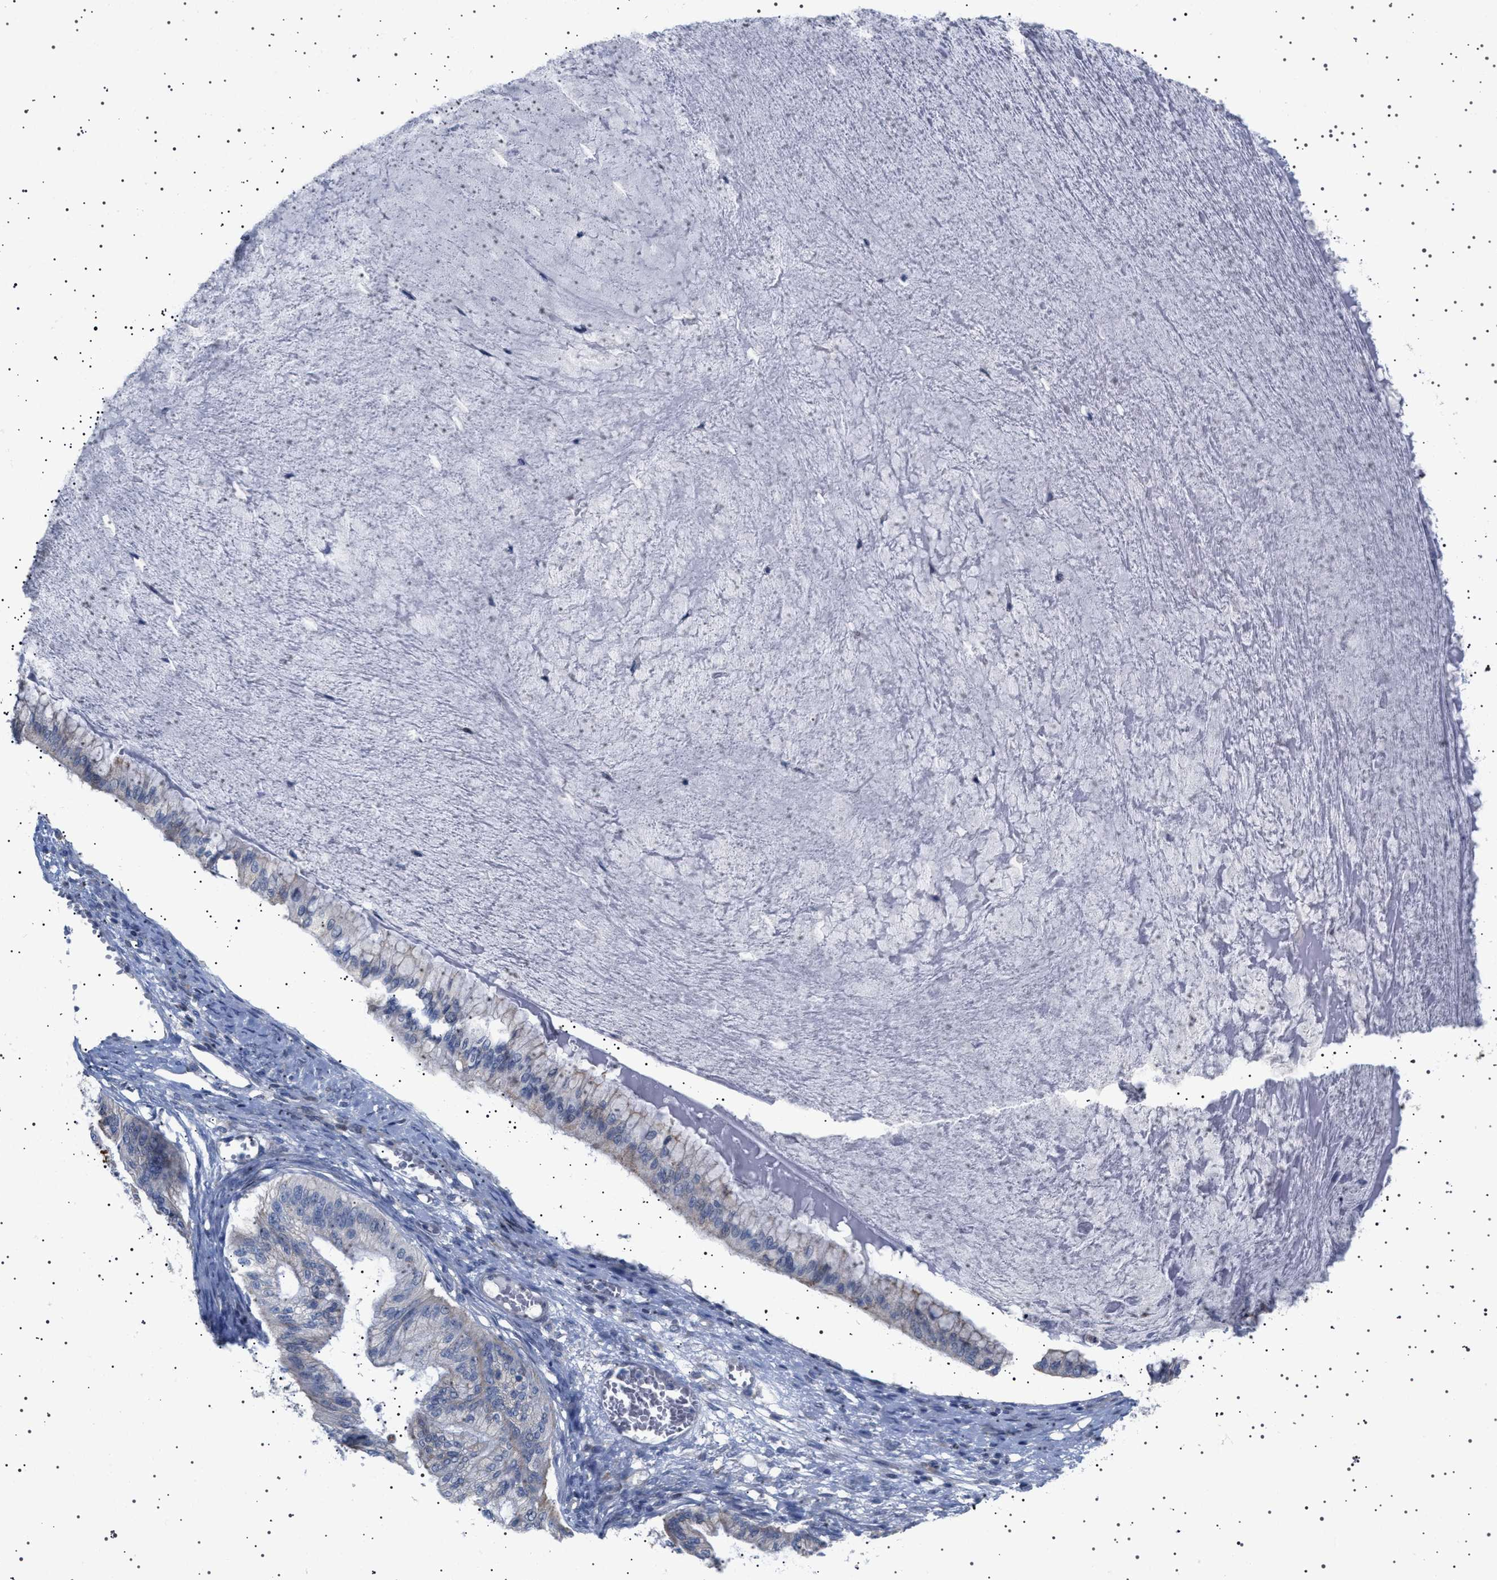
{"staining": {"intensity": "weak", "quantity": "<25%", "location": "cytoplasmic/membranous"}, "tissue": "ovarian cancer", "cell_type": "Tumor cells", "image_type": "cancer", "snomed": [{"axis": "morphology", "description": "Cystadenocarcinoma, mucinous, NOS"}, {"axis": "topography", "description": "Ovary"}], "caption": "Immunohistochemistry photomicrograph of ovarian cancer (mucinous cystadenocarcinoma) stained for a protein (brown), which reveals no positivity in tumor cells.", "gene": "HTR1A", "patient": {"sex": "female", "age": 57}}